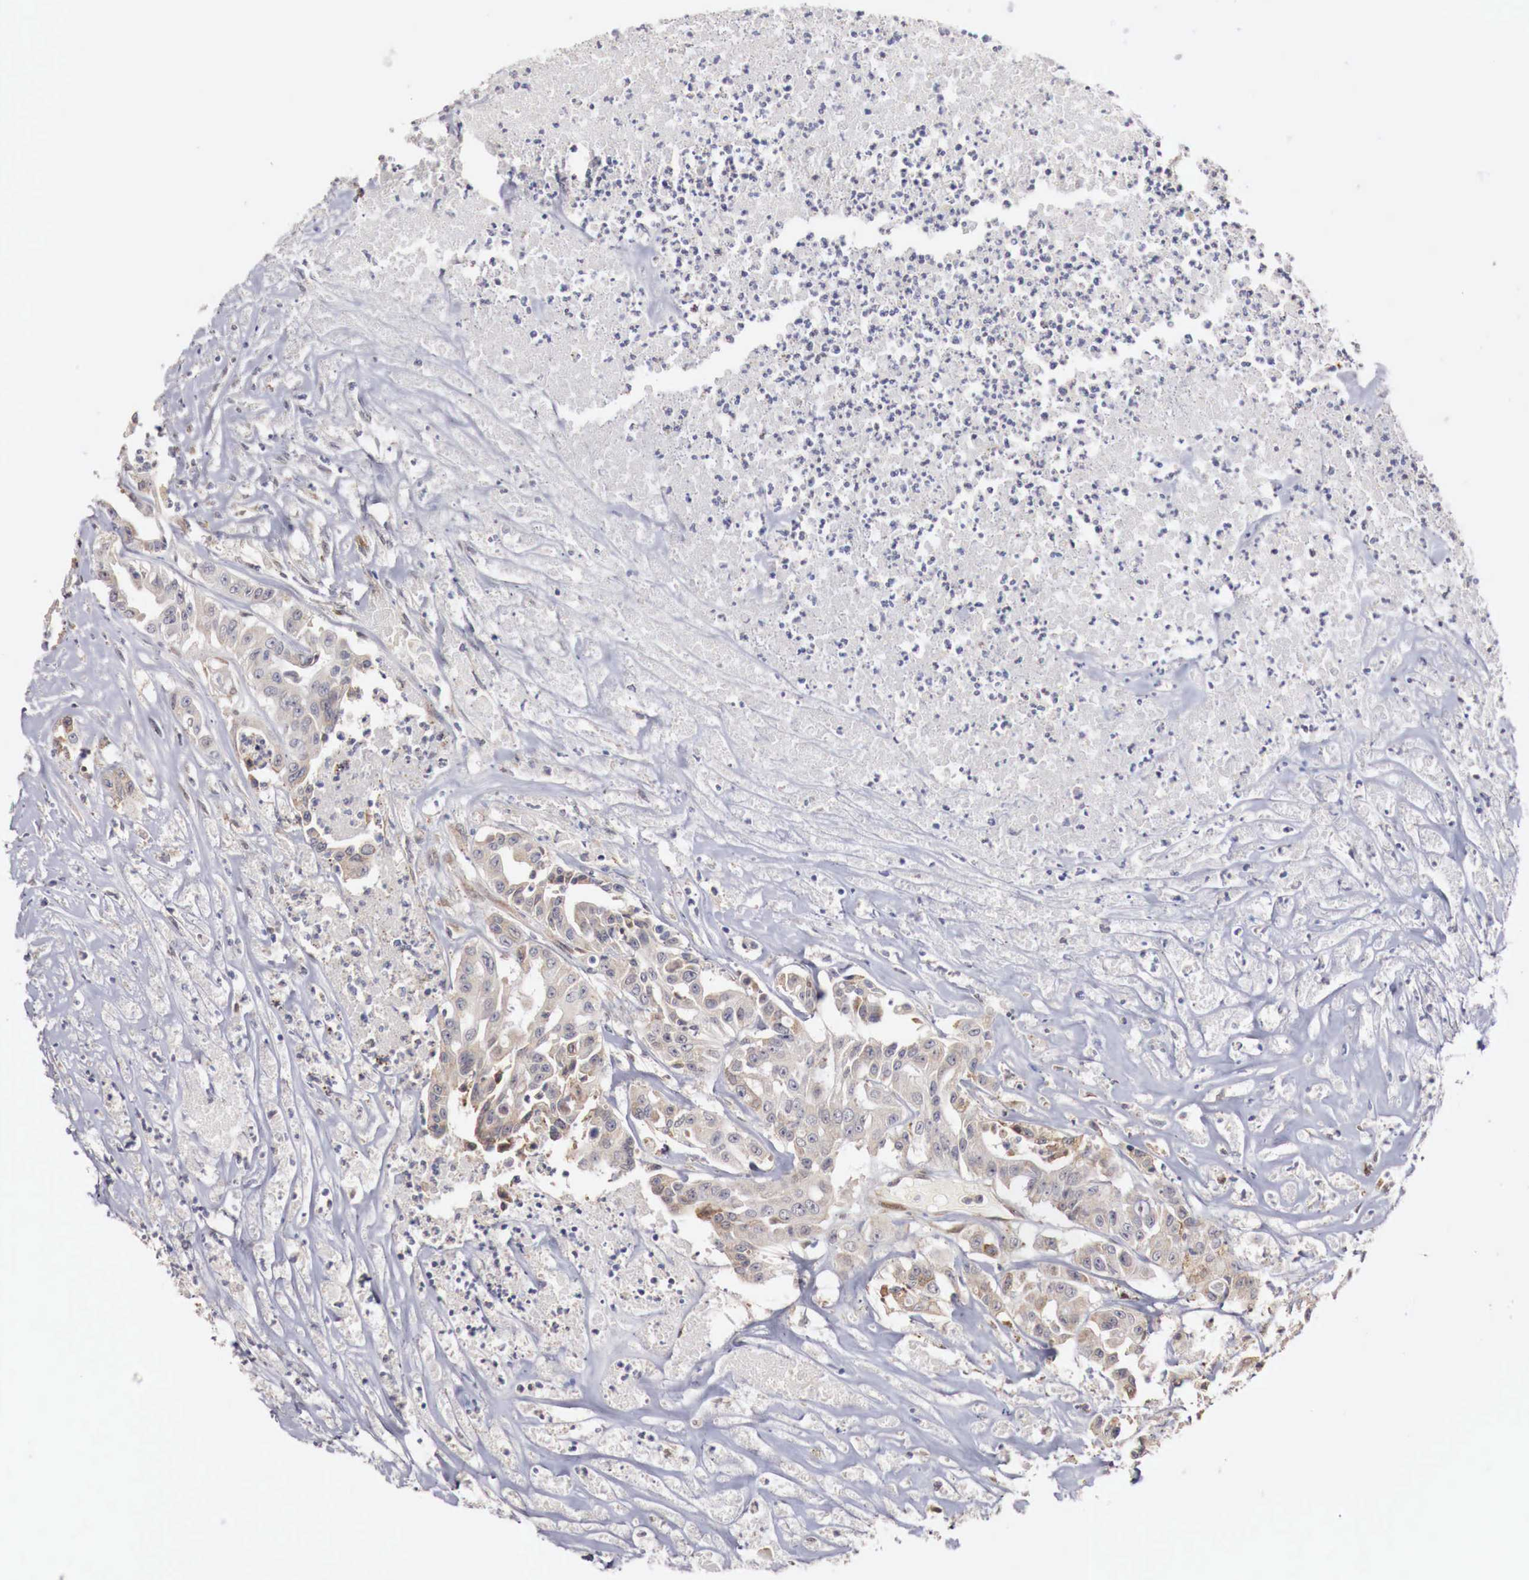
{"staining": {"intensity": "weak", "quantity": "25%-75%", "location": "cytoplasmic/membranous"}, "tissue": "colorectal cancer", "cell_type": "Tumor cells", "image_type": "cancer", "snomed": [{"axis": "morphology", "description": "Adenocarcinoma, NOS"}, {"axis": "topography", "description": "Colon"}], "caption": "Adenocarcinoma (colorectal) stained with DAB immunohistochemistry reveals low levels of weak cytoplasmic/membranous expression in about 25%-75% of tumor cells. Using DAB (3,3'-diaminobenzidine) (brown) and hematoxylin (blue) stains, captured at high magnification using brightfield microscopy.", "gene": "KHDRBS2", "patient": {"sex": "female", "age": 70}}